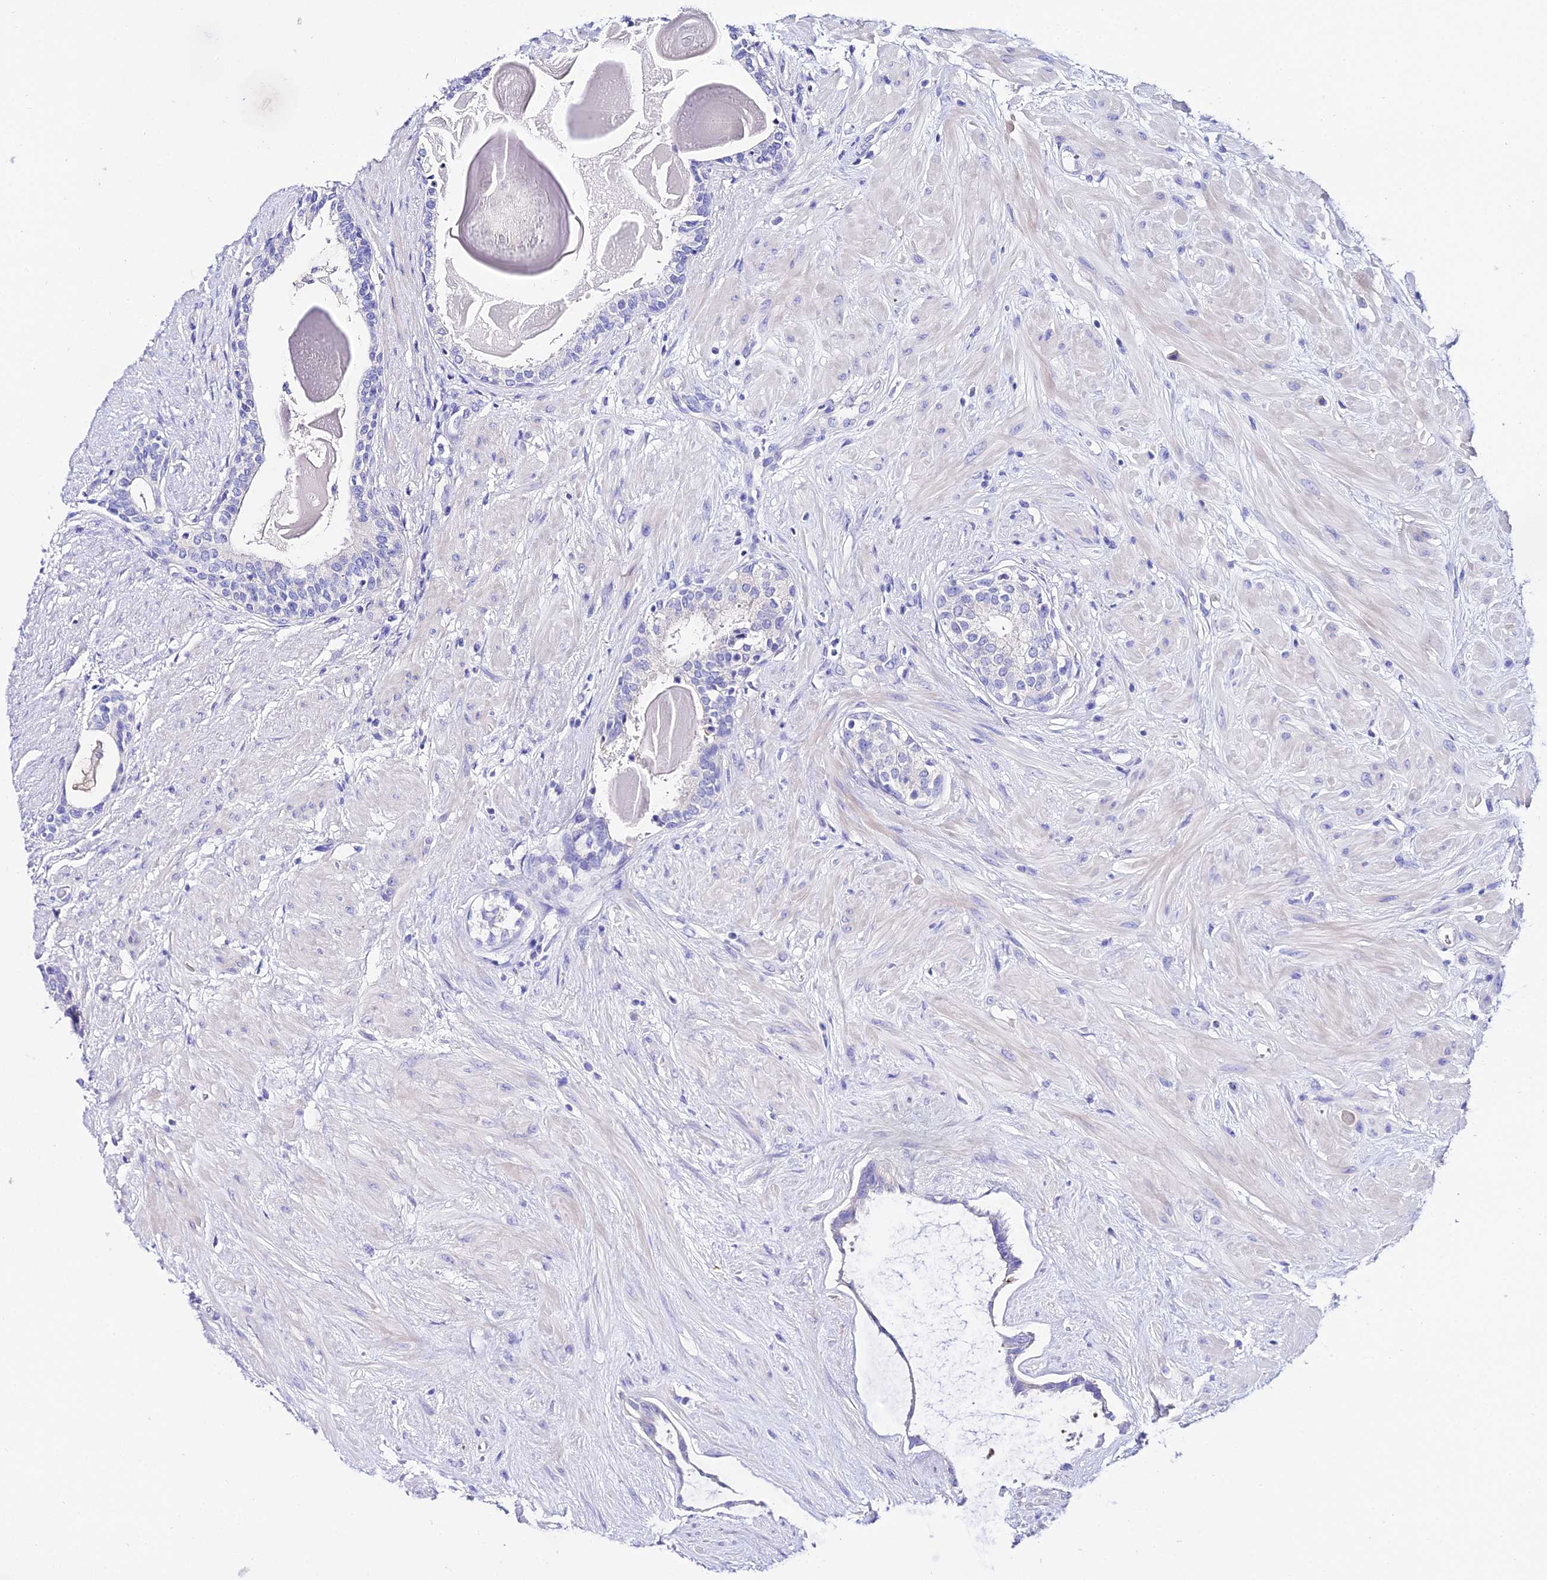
{"staining": {"intensity": "negative", "quantity": "none", "location": "none"}, "tissue": "prostate", "cell_type": "Glandular cells", "image_type": "normal", "snomed": [{"axis": "morphology", "description": "Normal tissue, NOS"}, {"axis": "topography", "description": "Prostate"}], "caption": "Immunohistochemistry photomicrograph of normal prostate: prostate stained with DAB (3,3'-diaminobenzidine) reveals no significant protein expression in glandular cells.", "gene": "TMEM117", "patient": {"sex": "male", "age": 57}}